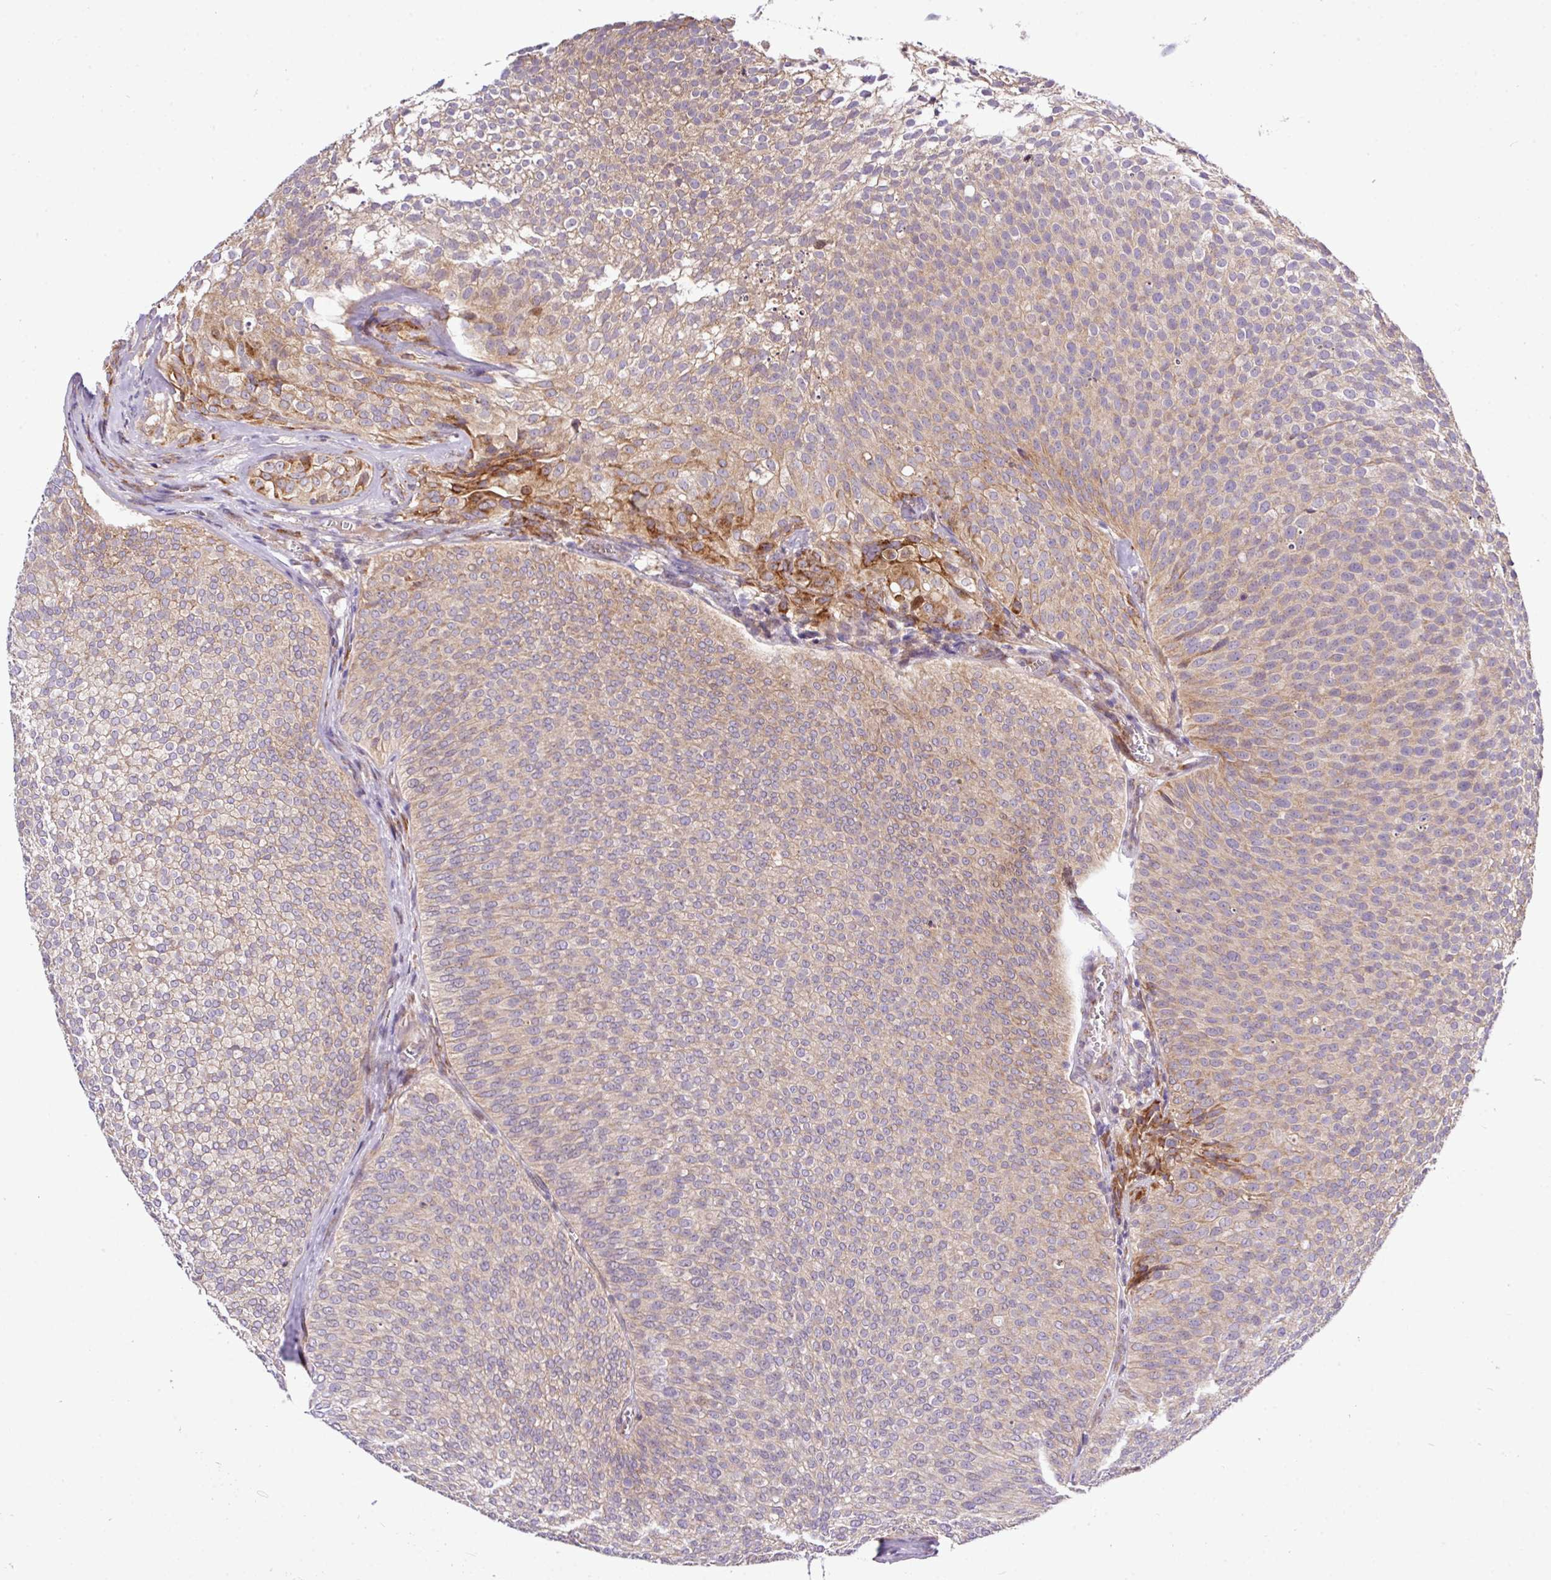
{"staining": {"intensity": "weak", "quantity": "25%-75%", "location": "cytoplasmic/membranous"}, "tissue": "urothelial cancer", "cell_type": "Tumor cells", "image_type": "cancer", "snomed": [{"axis": "morphology", "description": "Urothelial carcinoma, Low grade"}, {"axis": "topography", "description": "Urinary bladder"}], "caption": "Brown immunohistochemical staining in urothelial cancer reveals weak cytoplasmic/membranous positivity in about 25%-75% of tumor cells.", "gene": "TM2D2", "patient": {"sex": "male", "age": 91}}